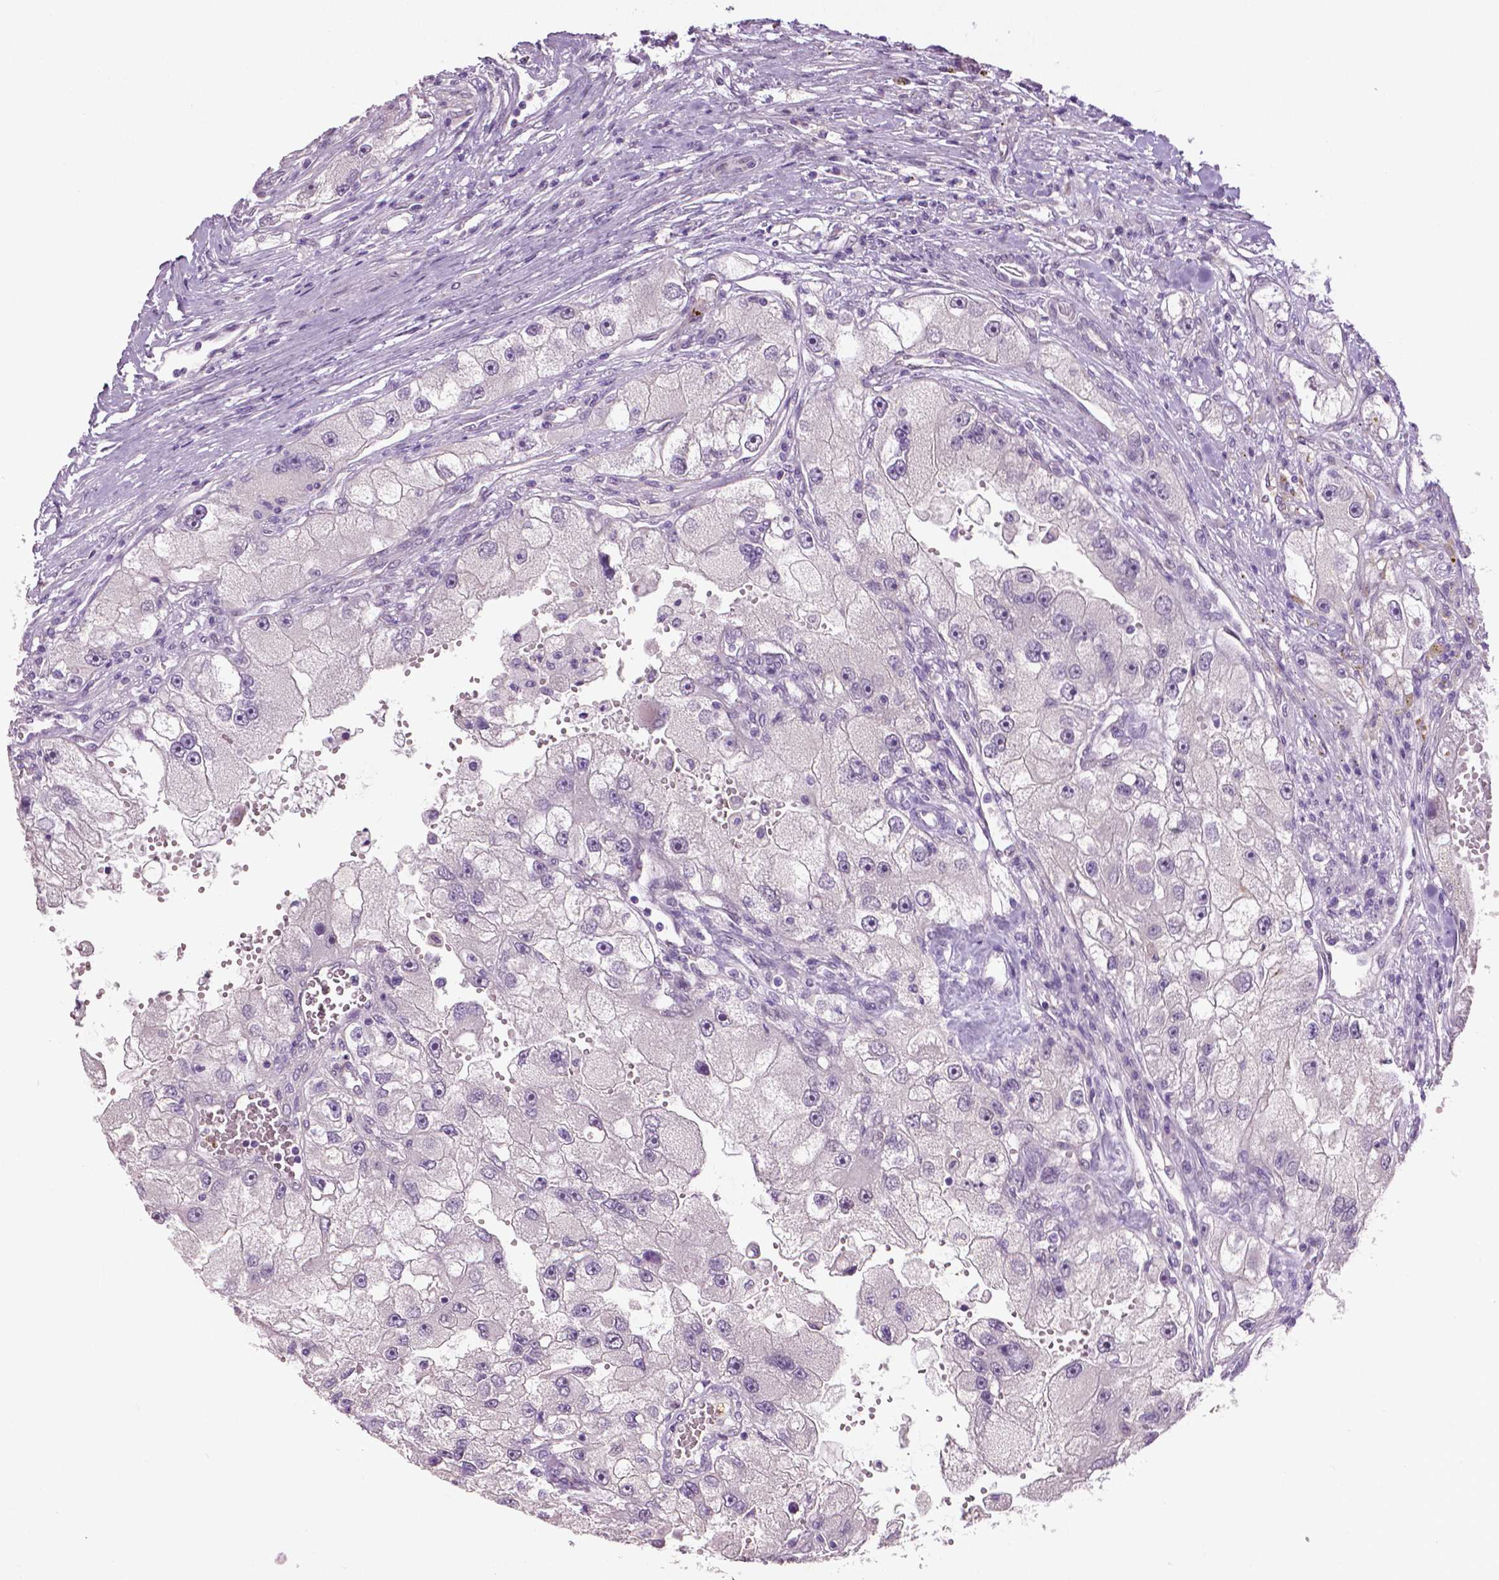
{"staining": {"intensity": "negative", "quantity": "none", "location": "none"}, "tissue": "renal cancer", "cell_type": "Tumor cells", "image_type": "cancer", "snomed": [{"axis": "morphology", "description": "Adenocarcinoma, NOS"}, {"axis": "topography", "description": "Kidney"}], "caption": "Immunohistochemistry histopathology image of neoplastic tissue: renal cancer (adenocarcinoma) stained with DAB reveals no significant protein expression in tumor cells.", "gene": "PTPN5", "patient": {"sex": "male", "age": 63}}